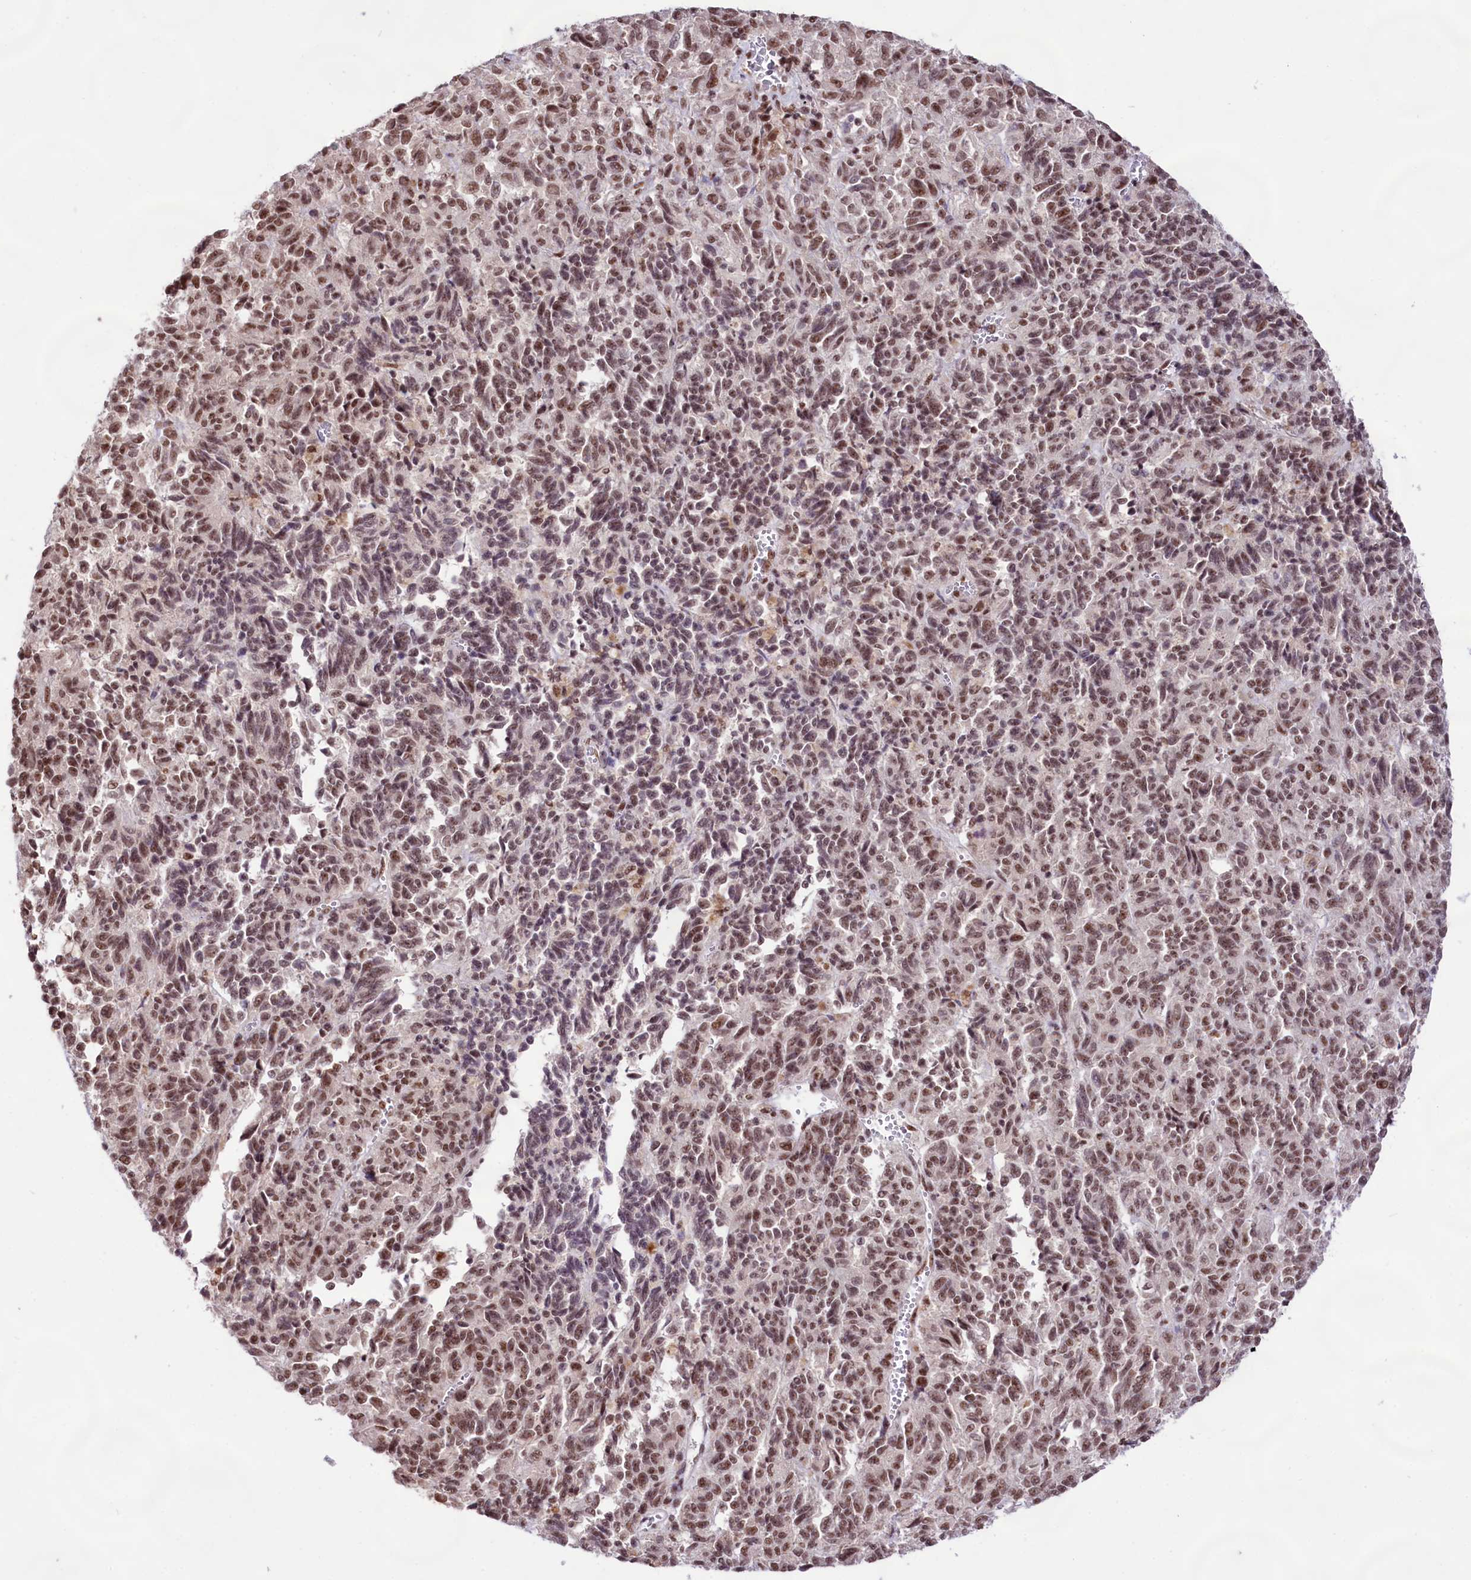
{"staining": {"intensity": "moderate", "quantity": ">75%", "location": "nuclear"}, "tissue": "melanoma", "cell_type": "Tumor cells", "image_type": "cancer", "snomed": [{"axis": "morphology", "description": "Malignant melanoma, Metastatic site"}, {"axis": "topography", "description": "Lung"}], "caption": "DAB (3,3'-diaminobenzidine) immunohistochemical staining of melanoma displays moderate nuclear protein expression in approximately >75% of tumor cells.", "gene": "HIRA", "patient": {"sex": "male", "age": 64}}